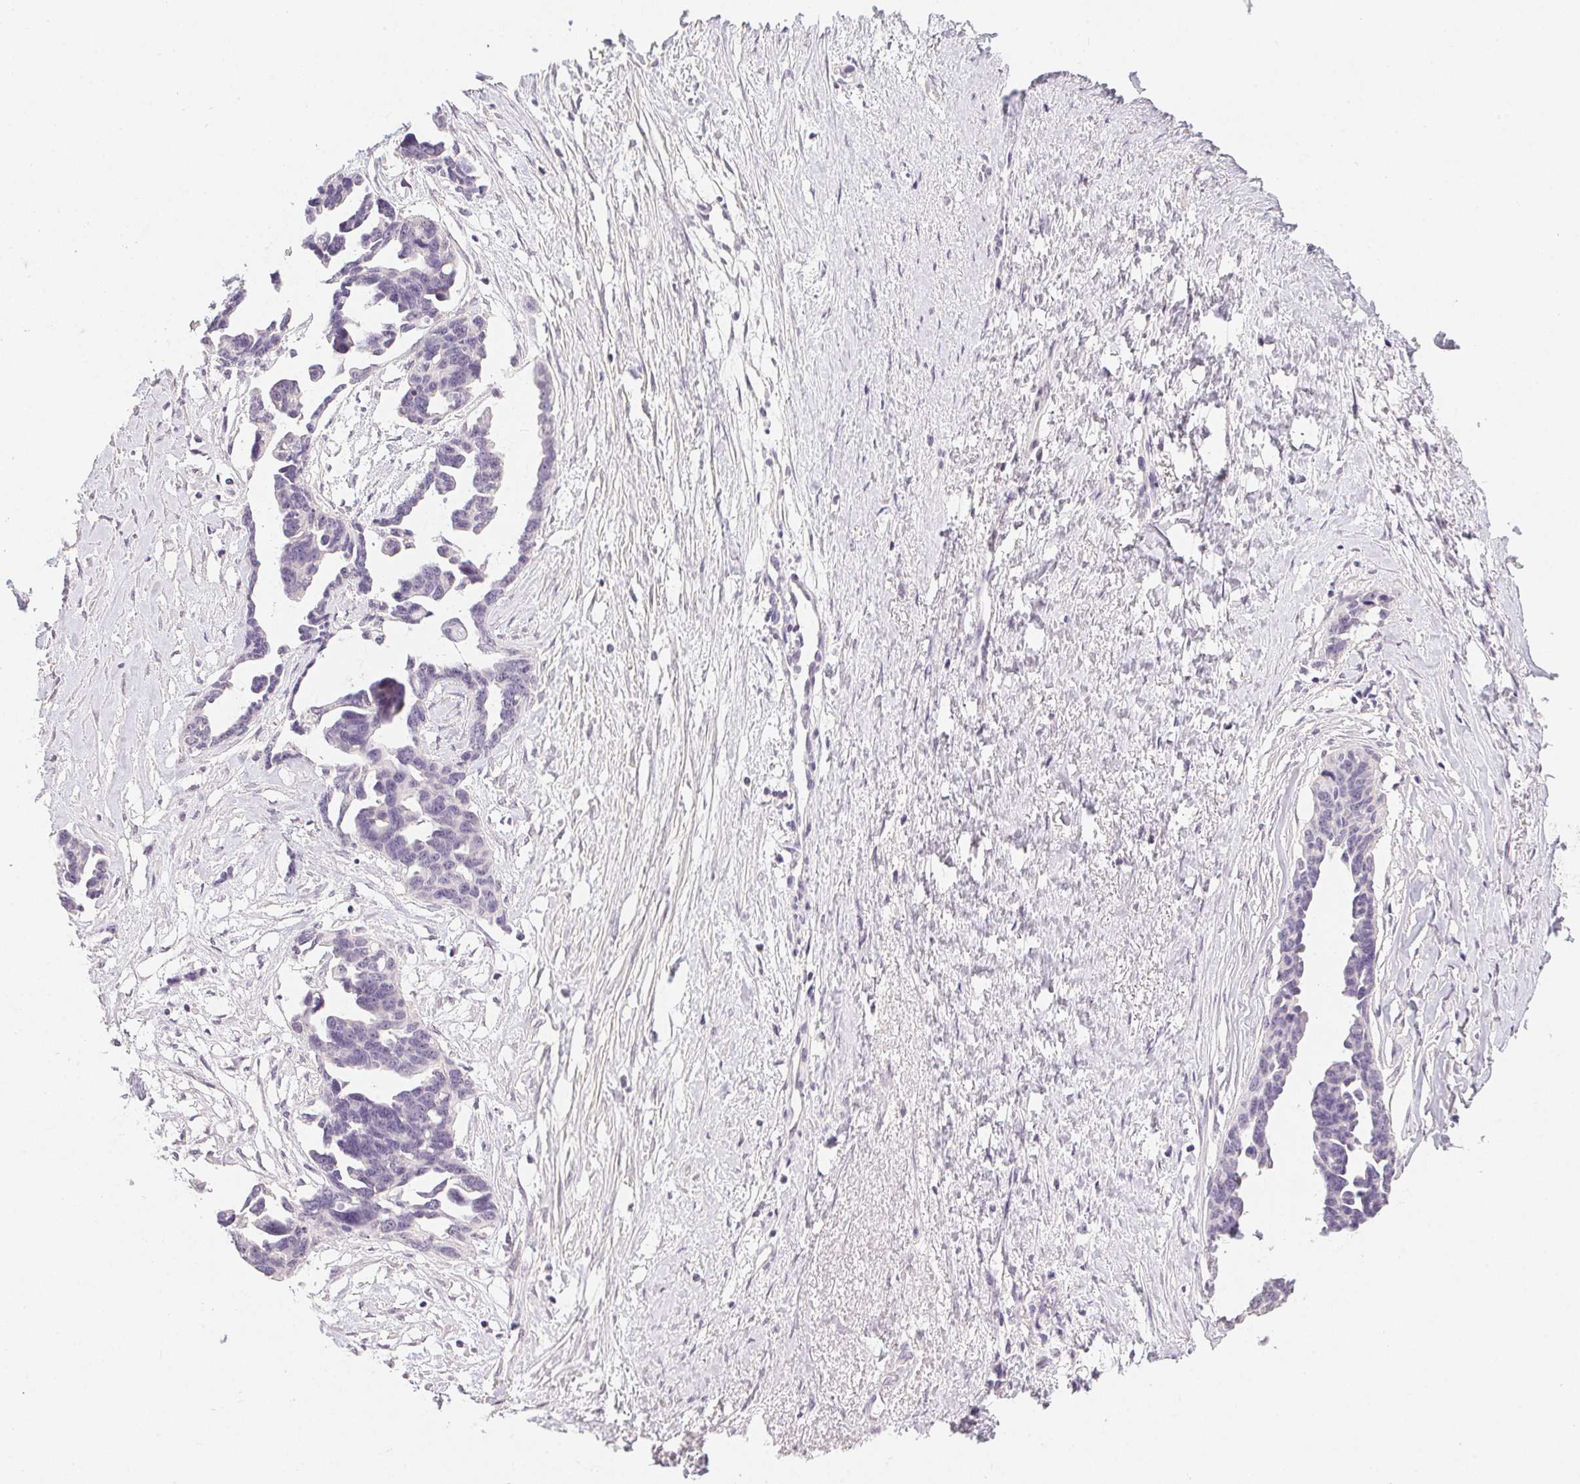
{"staining": {"intensity": "negative", "quantity": "none", "location": "none"}, "tissue": "ovarian cancer", "cell_type": "Tumor cells", "image_type": "cancer", "snomed": [{"axis": "morphology", "description": "Cystadenocarcinoma, serous, NOS"}, {"axis": "topography", "description": "Ovary"}], "caption": "Tumor cells show no significant positivity in ovarian cancer (serous cystadenocarcinoma). (DAB (3,3'-diaminobenzidine) immunohistochemistry, high magnification).", "gene": "PPY", "patient": {"sex": "female", "age": 69}}